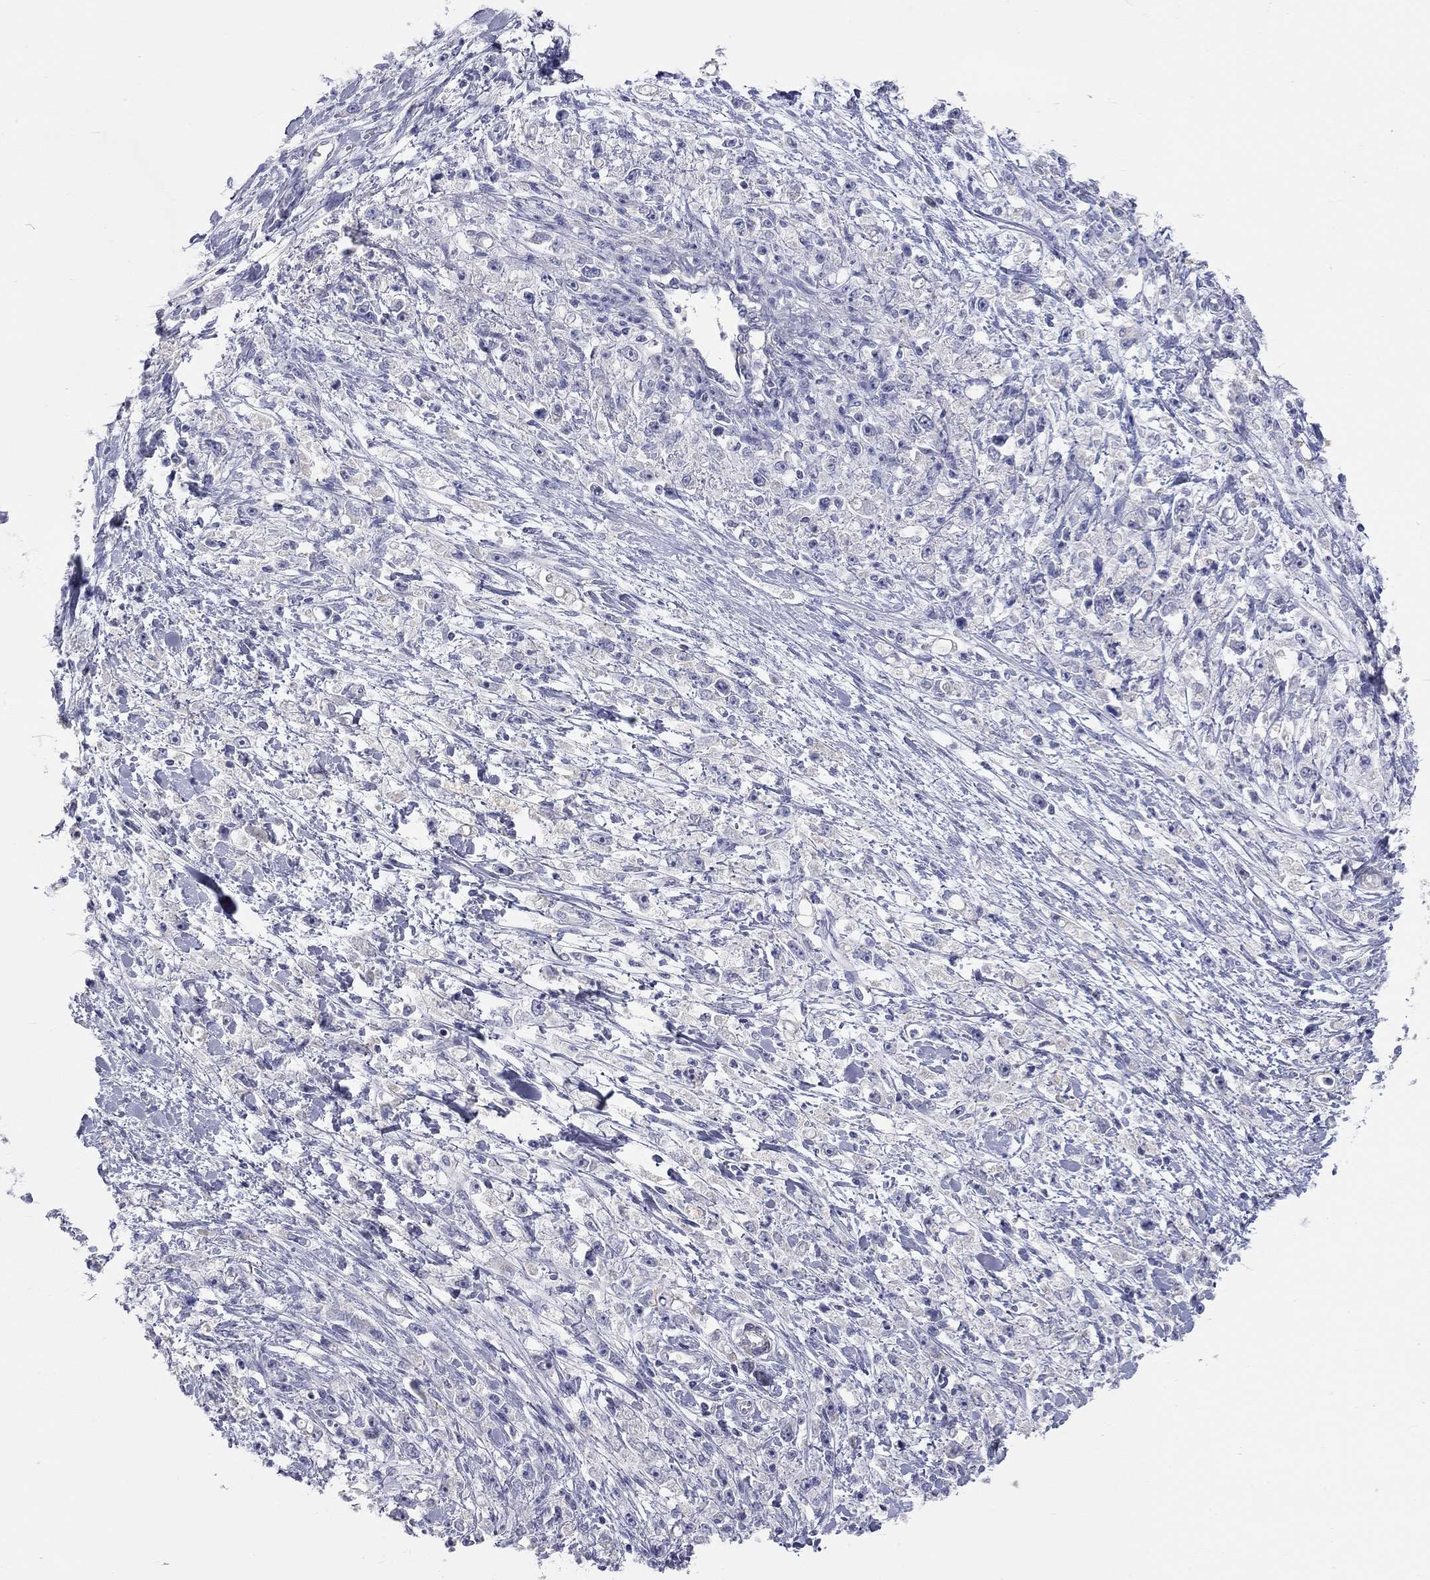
{"staining": {"intensity": "negative", "quantity": "none", "location": "none"}, "tissue": "stomach cancer", "cell_type": "Tumor cells", "image_type": "cancer", "snomed": [{"axis": "morphology", "description": "Adenocarcinoma, NOS"}, {"axis": "topography", "description": "Stomach"}], "caption": "Tumor cells show no significant protein positivity in stomach cancer.", "gene": "PAPSS2", "patient": {"sex": "female", "age": 59}}